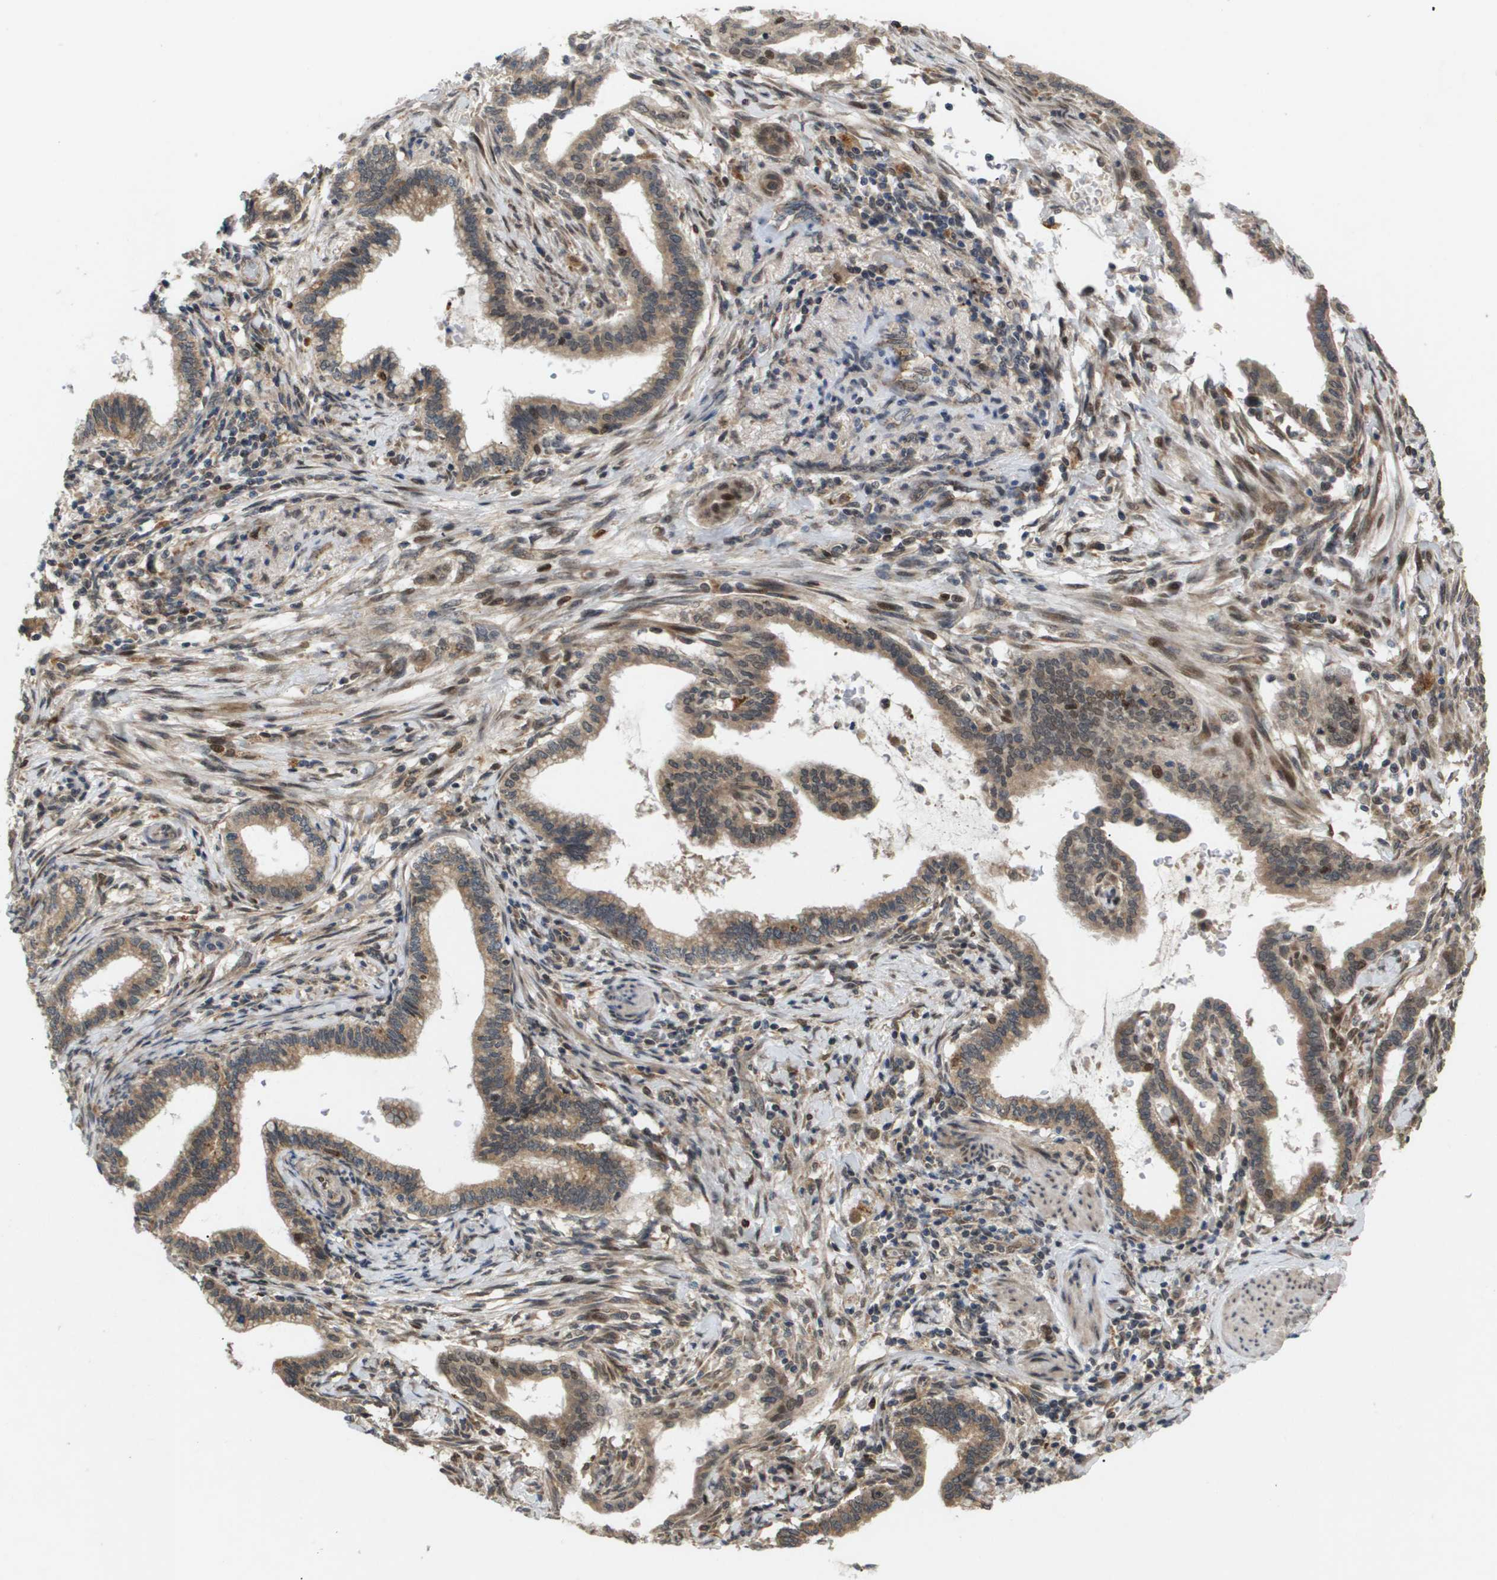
{"staining": {"intensity": "weak", "quantity": ">75%", "location": "cytoplasmic/membranous"}, "tissue": "pancreatic cancer", "cell_type": "Tumor cells", "image_type": "cancer", "snomed": [{"axis": "morphology", "description": "Adenocarcinoma, NOS"}, {"axis": "topography", "description": "Pancreas"}], "caption": "Pancreatic cancer (adenocarcinoma) stained with a brown dye shows weak cytoplasmic/membranous positive staining in about >75% of tumor cells.", "gene": "PDGFB", "patient": {"sex": "female", "age": 64}}